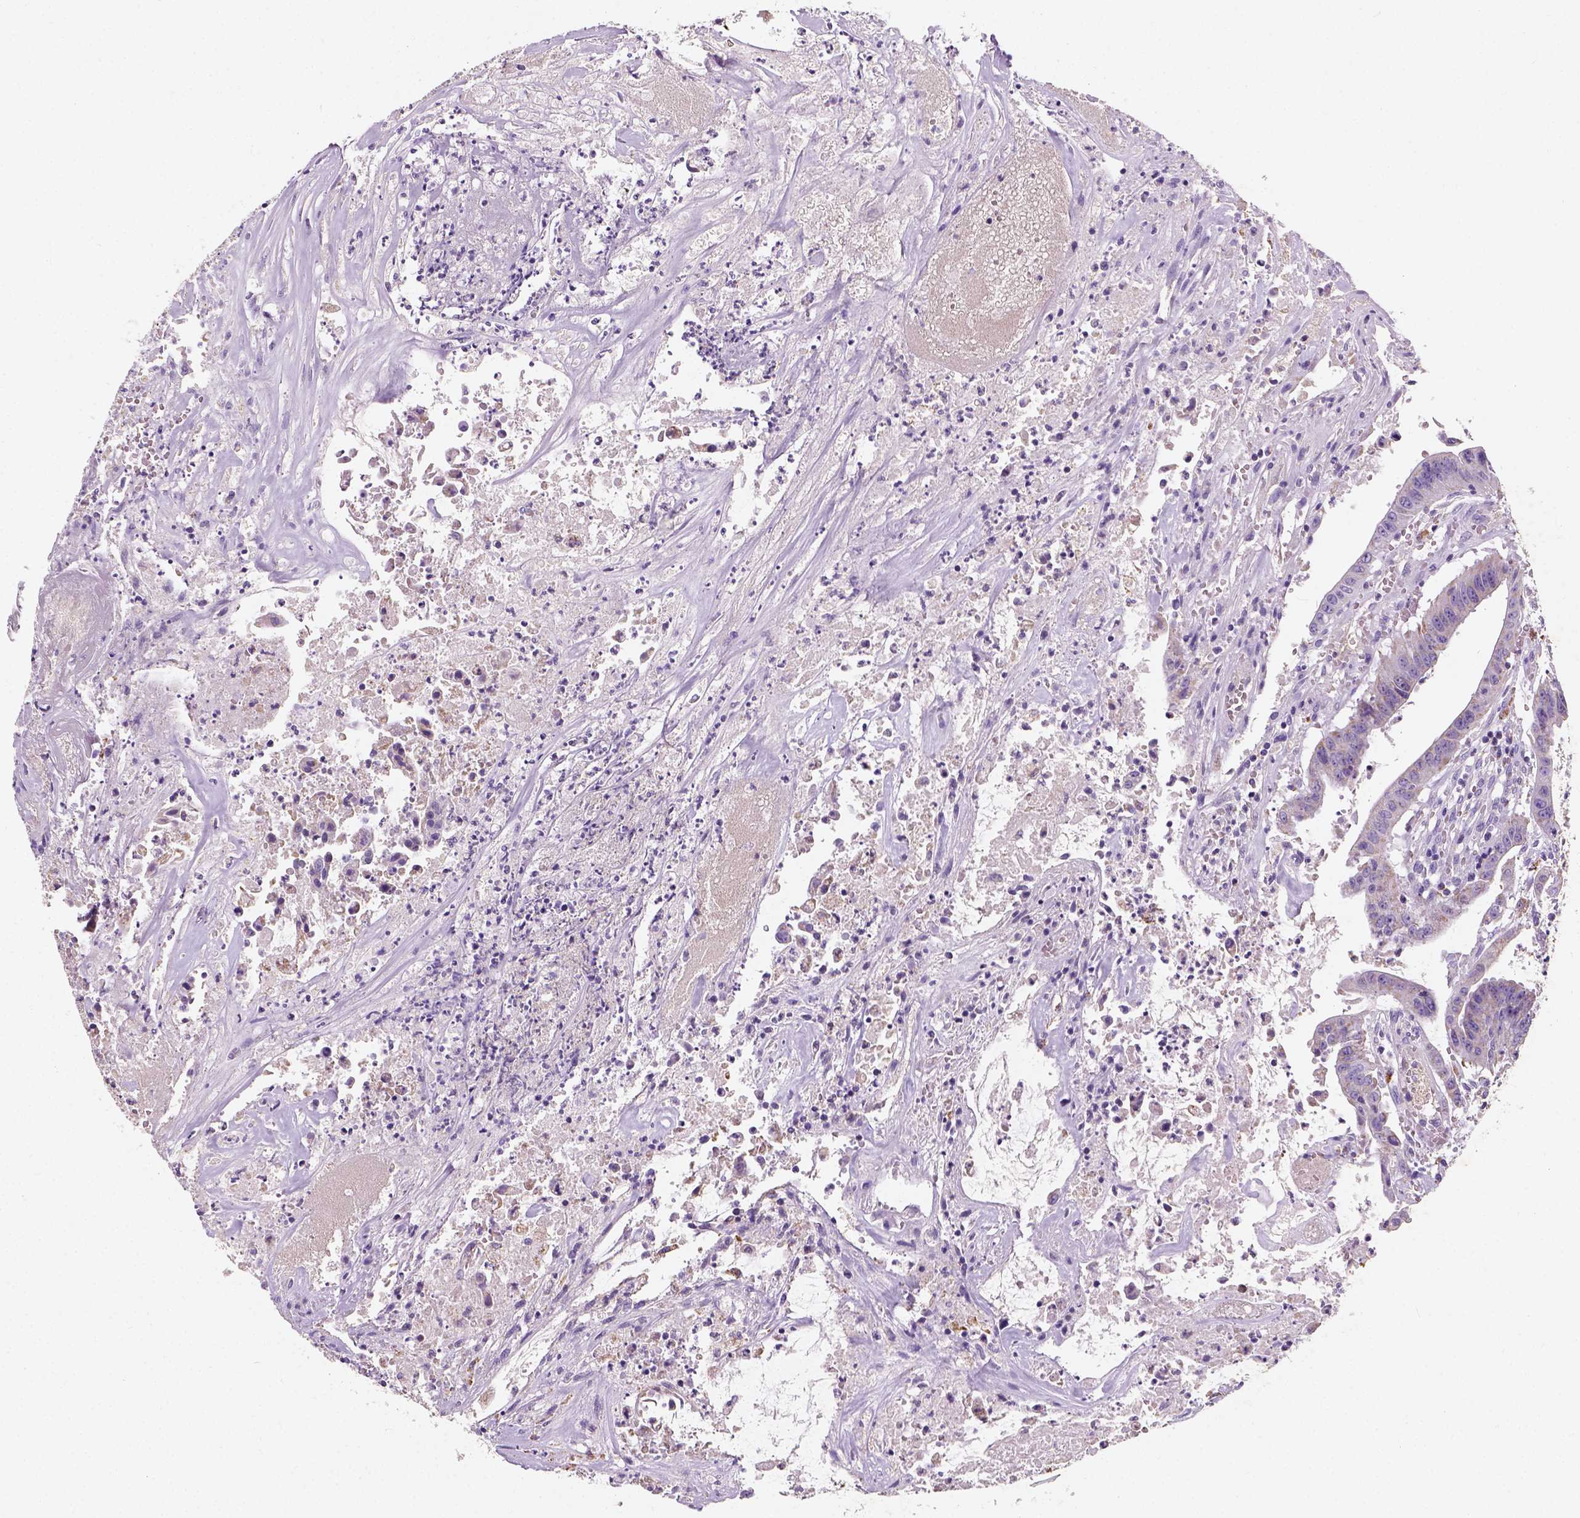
{"staining": {"intensity": "negative", "quantity": "none", "location": "none"}, "tissue": "colorectal cancer", "cell_type": "Tumor cells", "image_type": "cancer", "snomed": [{"axis": "morphology", "description": "Adenocarcinoma, NOS"}, {"axis": "topography", "description": "Colon"}], "caption": "The immunohistochemistry micrograph has no significant expression in tumor cells of adenocarcinoma (colorectal) tissue.", "gene": "CHODL", "patient": {"sex": "male", "age": 33}}